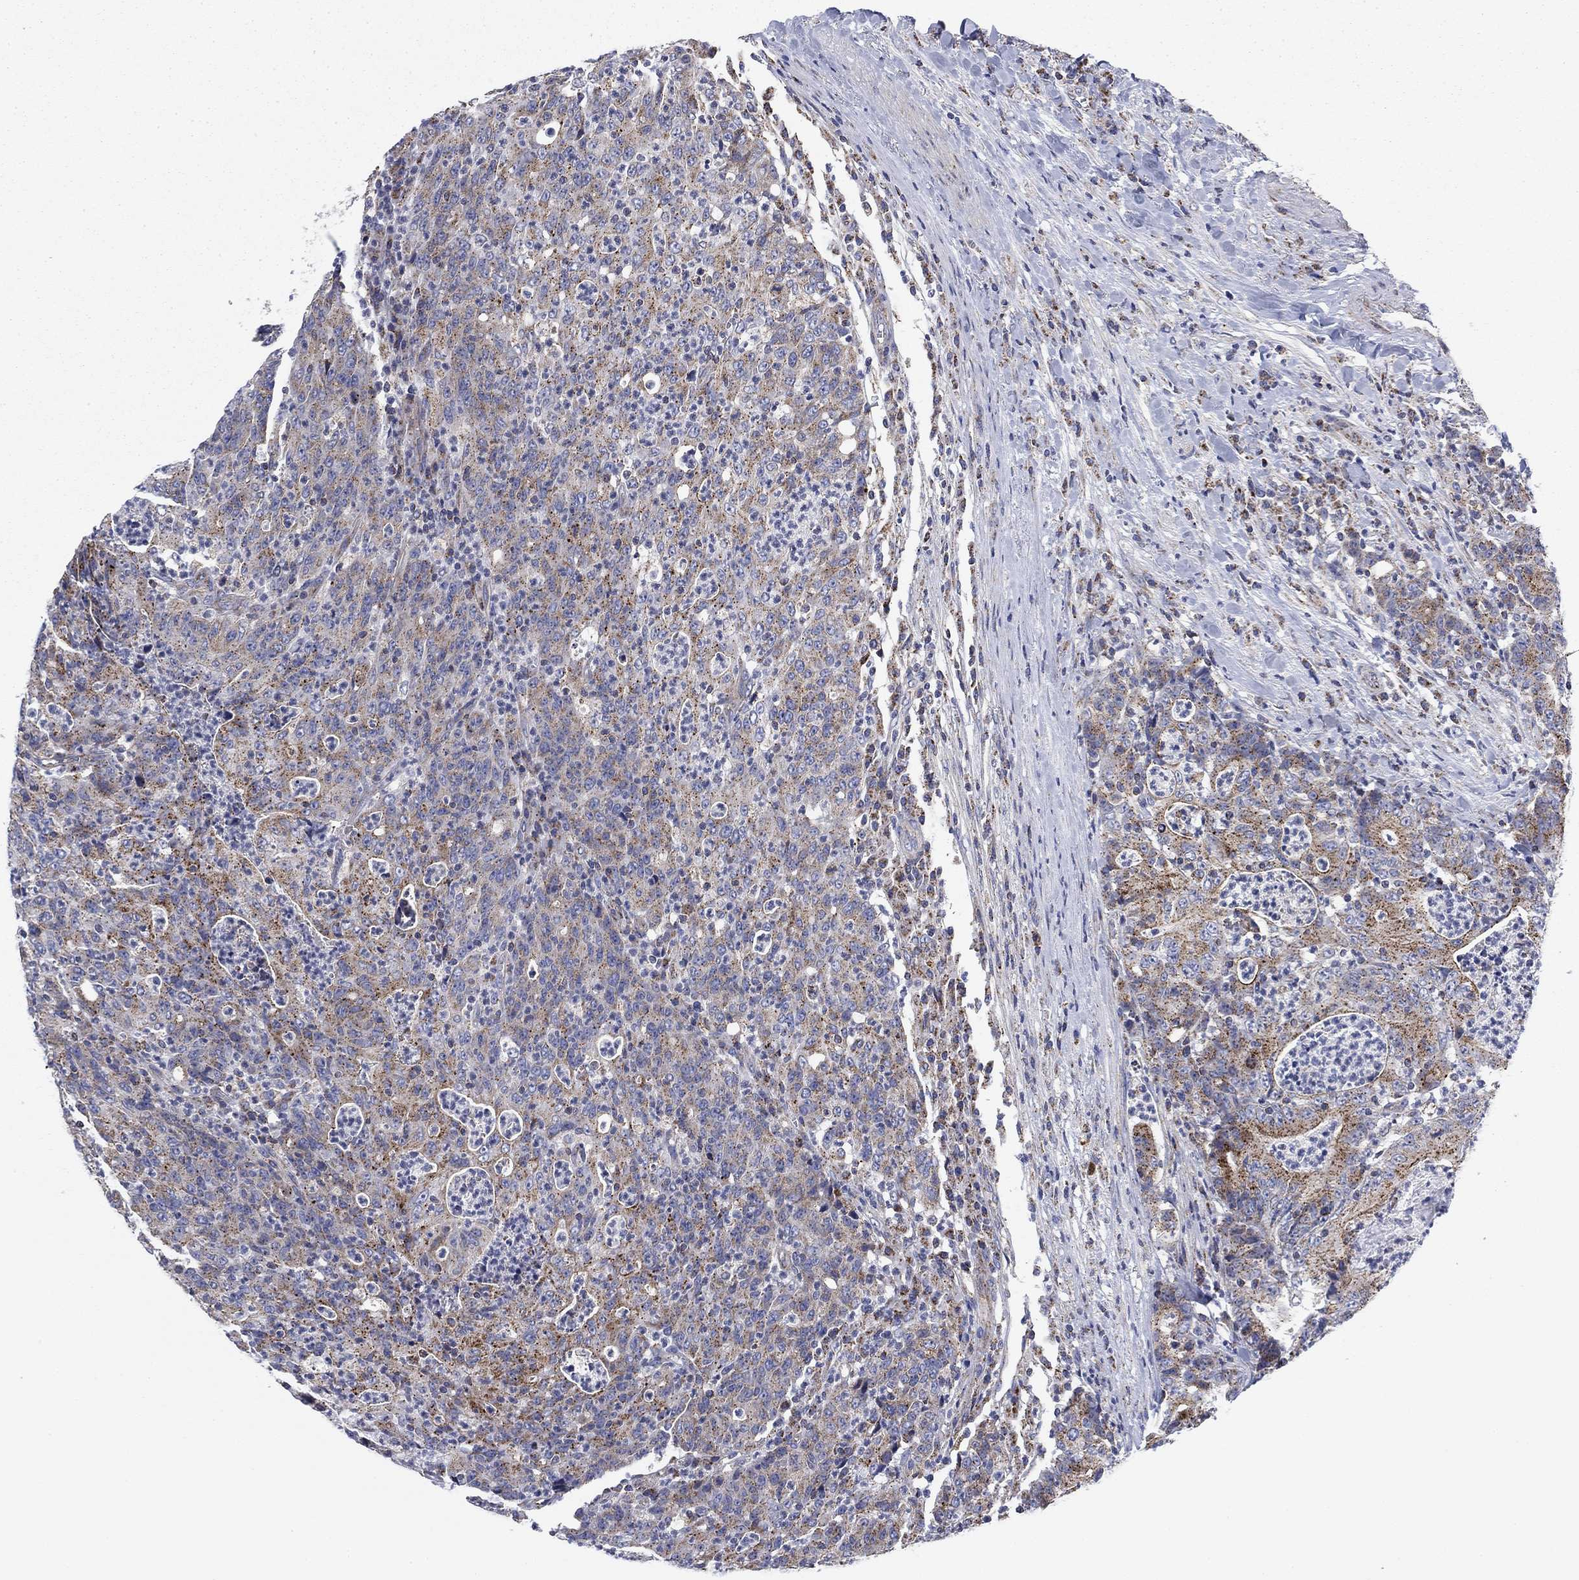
{"staining": {"intensity": "moderate", "quantity": "<25%", "location": "cytoplasmic/membranous"}, "tissue": "colorectal cancer", "cell_type": "Tumor cells", "image_type": "cancer", "snomed": [{"axis": "morphology", "description": "Adenocarcinoma, NOS"}, {"axis": "topography", "description": "Colon"}], "caption": "Colorectal cancer (adenocarcinoma) tissue displays moderate cytoplasmic/membranous staining in about <25% of tumor cells, visualized by immunohistochemistry. (brown staining indicates protein expression, while blue staining denotes nuclei).", "gene": "NACAD", "patient": {"sex": "male", "age": 70}}